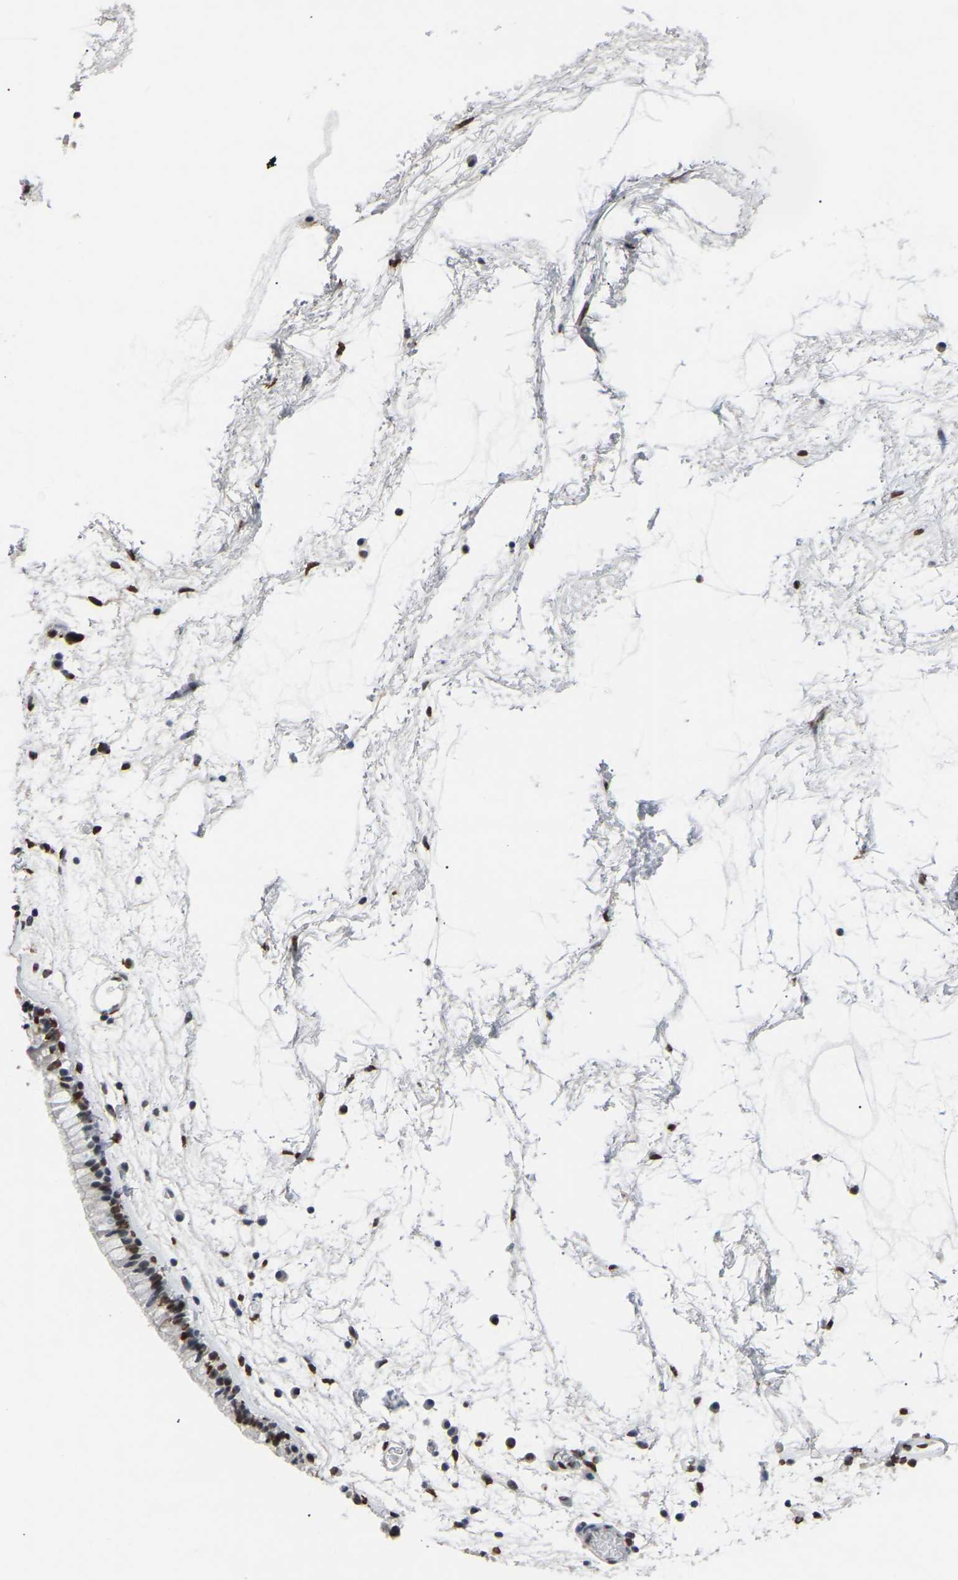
{"staining": {"intensity": "strong", "quantity": ">75%", "location": "nuclear"}, "tissue": "nasopharynx", "cell_type": "Respiratory epithelial cells", "image_type": "normal", "snomed": [{"axis": "morphology", "description": "Normal tissue, NOS"}, {"axis": "morphology", "description": "Inflammation, NOS"}, {"axis": "topography", "description": "Nasopharynx"}], "caption": "Protein expression analysis of benign nasopharynx displays strong nuclear positivity in approximately >75% of respiratory epithelial cells.", "gene": "RBL2", "patient": {"sex": "male", "age": 48}}